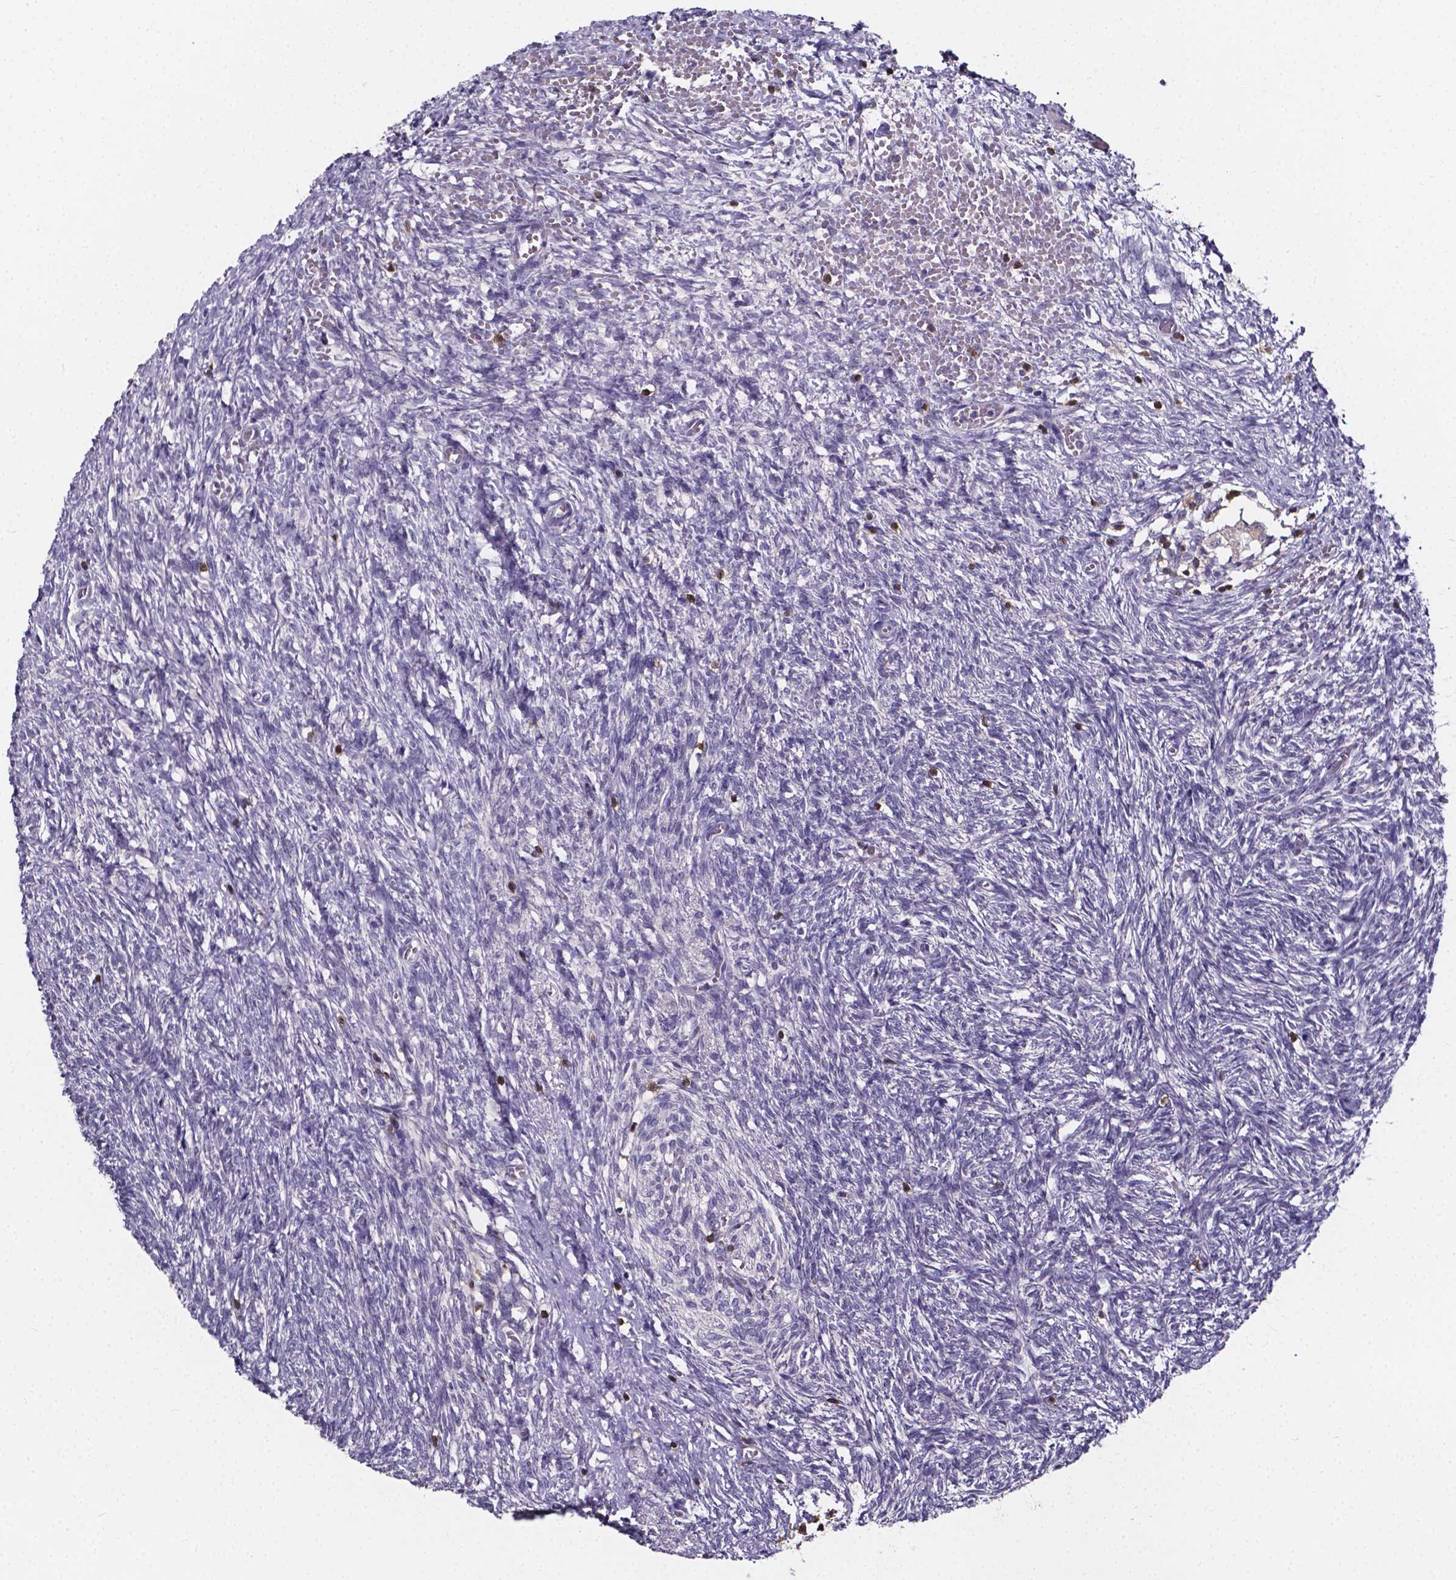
{"staining": {"intensity": "negative", "quantity": "none", "location": "none"}, "tissue": "ovary", "cell_type": "Ovarian stroma cells", "image_type": "normal", "snomed": [{"axis": "morphology", "description": "Normal tissue, NOS"}, {"axis": "topography", "description": "Ovary"}], "caption": "This is a photomicrograph of immunohistochemistry (IHC) staining of benign ovary, which shows no positivity in ovarian stroma cells.", "gene": "THEMIS", "patient": {"sex": "female", "age": 46}}